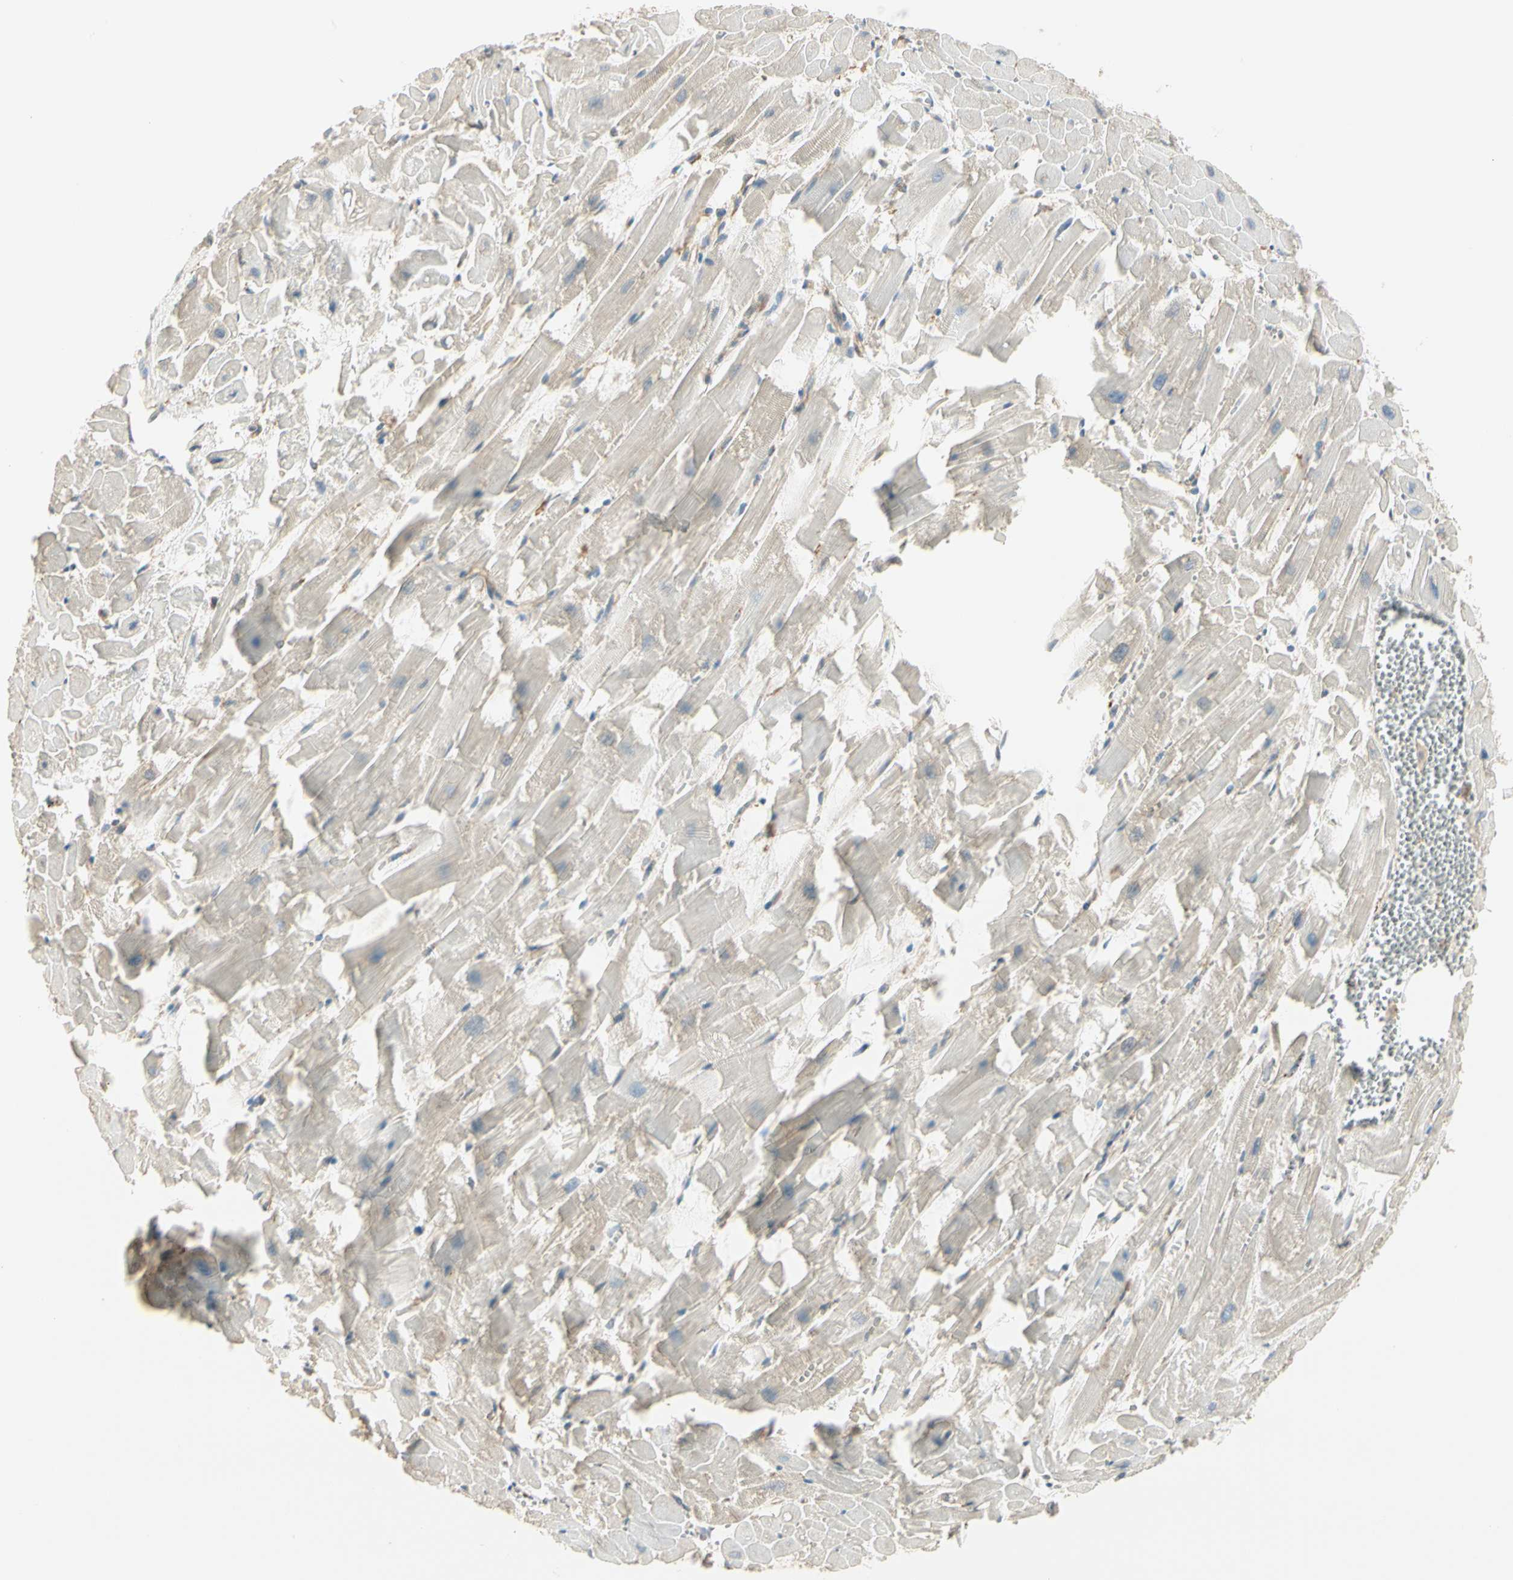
{"staining": {"intensity": "negative", "quantity": "none", "location": "none"}, "tissue": "heart muscle", "cell_type": "Cardiomyocytes", "image_type": "normal", "snomed": [{"axis": "morphology", "description": "Normal tissue, NOS"}, {"axis": "topography", "description": "Heart"}], "caption": "Immunohistochemistry image of unremarkable human heart muscle stained for a protein (brown), which demonstrates no positivity in cardiomyocytes. (Stains: DAB IHC with hematoxylin counter stain, Microscopy: brightfield microscopy at high magnification).", "gene": "AGFG1", "patient": {"sex": "female", "age": 19}}